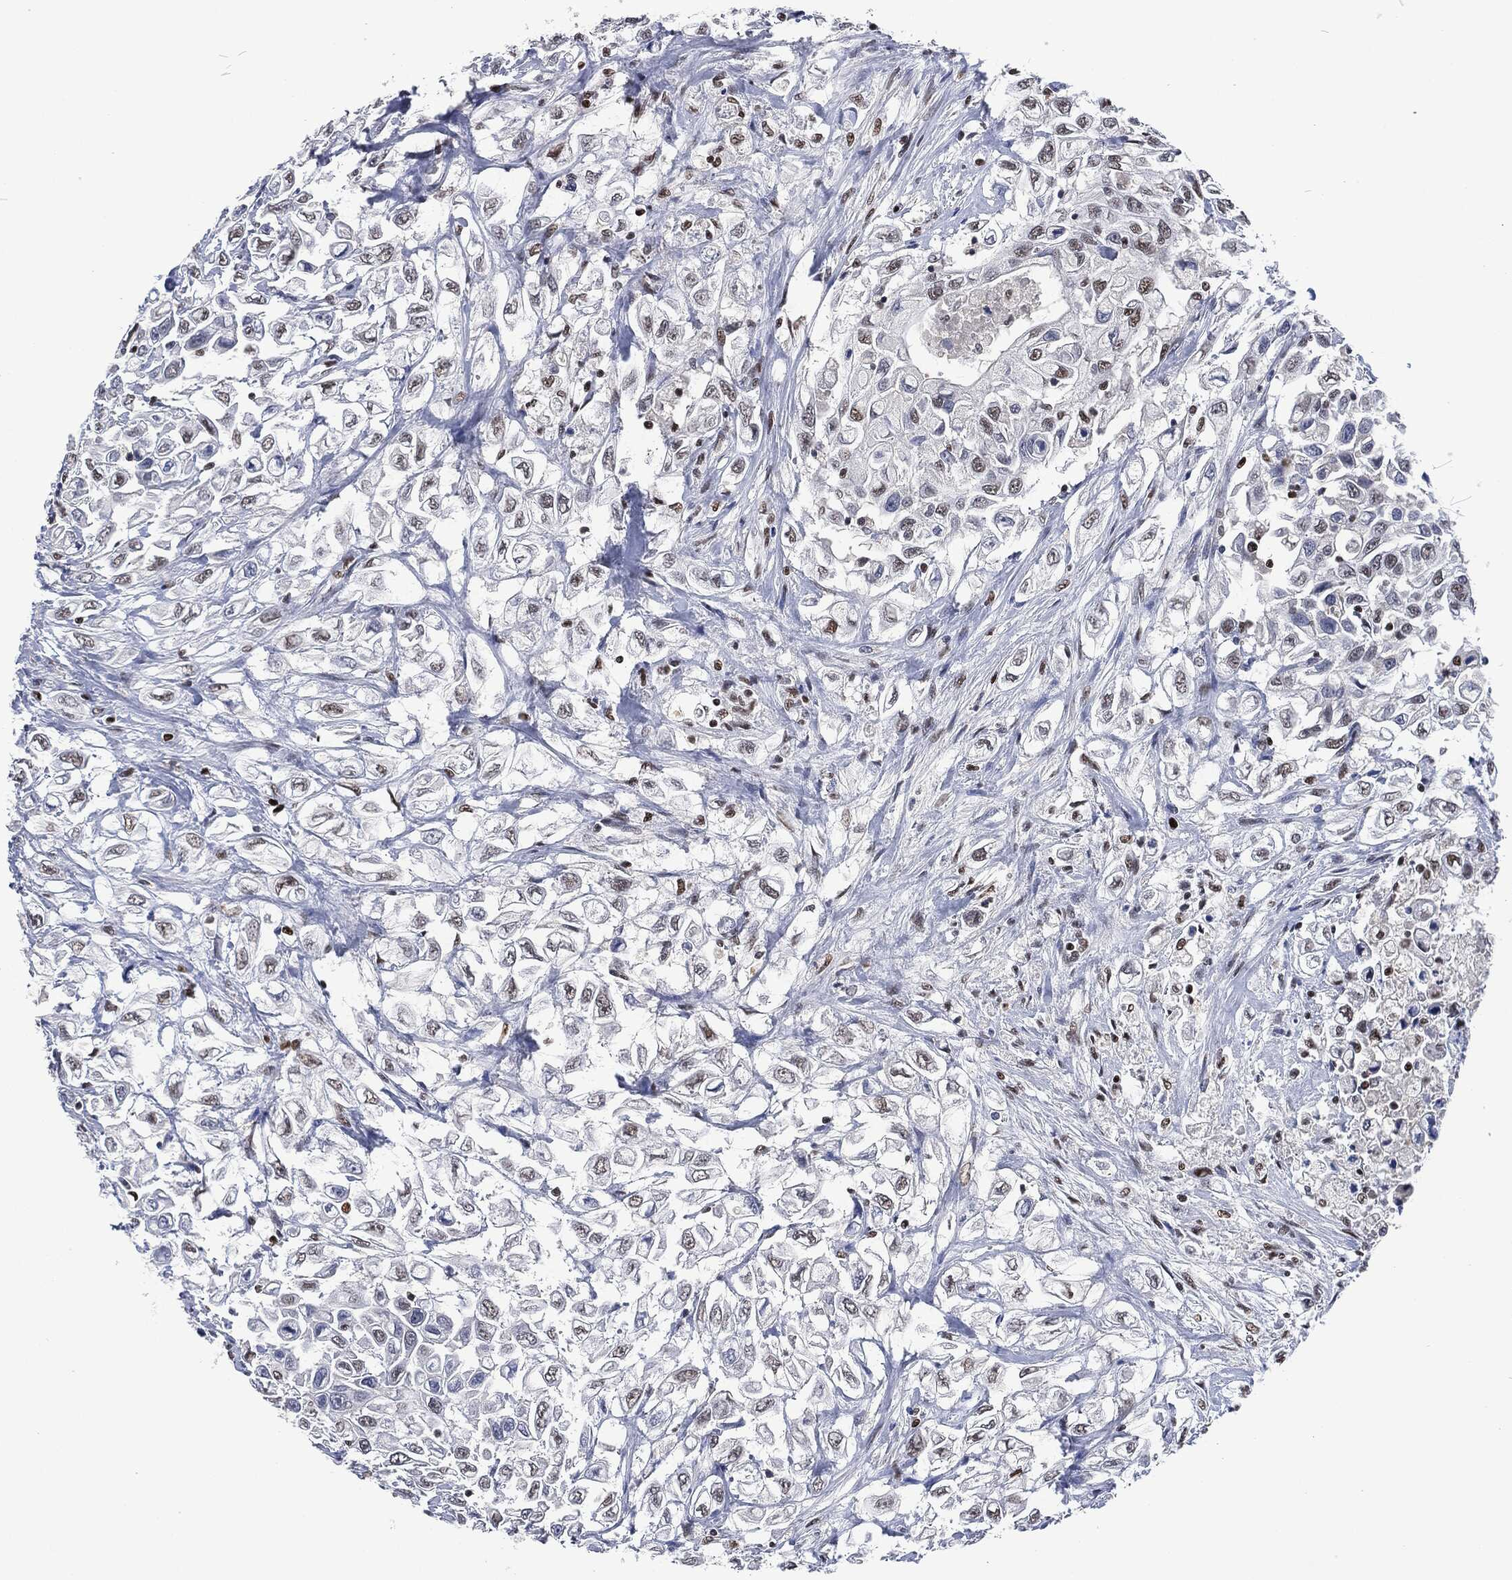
{"staining": {"intensity": "weak", "quantity": "<25%", "location": "nuclear"}, "tissue": "urothelial cancer", "cell_type": "Tumor cells", "image_type": "cancer", "snomed": [{"axis": "morphology", "description": "Urothelial carcinoma, High grade"}, {"axis": "topography", "description": "Urinary bladder"}], "caption": "Immunohistochemical staining of human high-grade urothelial carcinoma displays no significant positivity in tumor cells. (DAB immunohistochemistry (IHC) with hematoxylin counter stain).", "gene": "DCPS", "patient": {"sex": "female", "age": 56}}